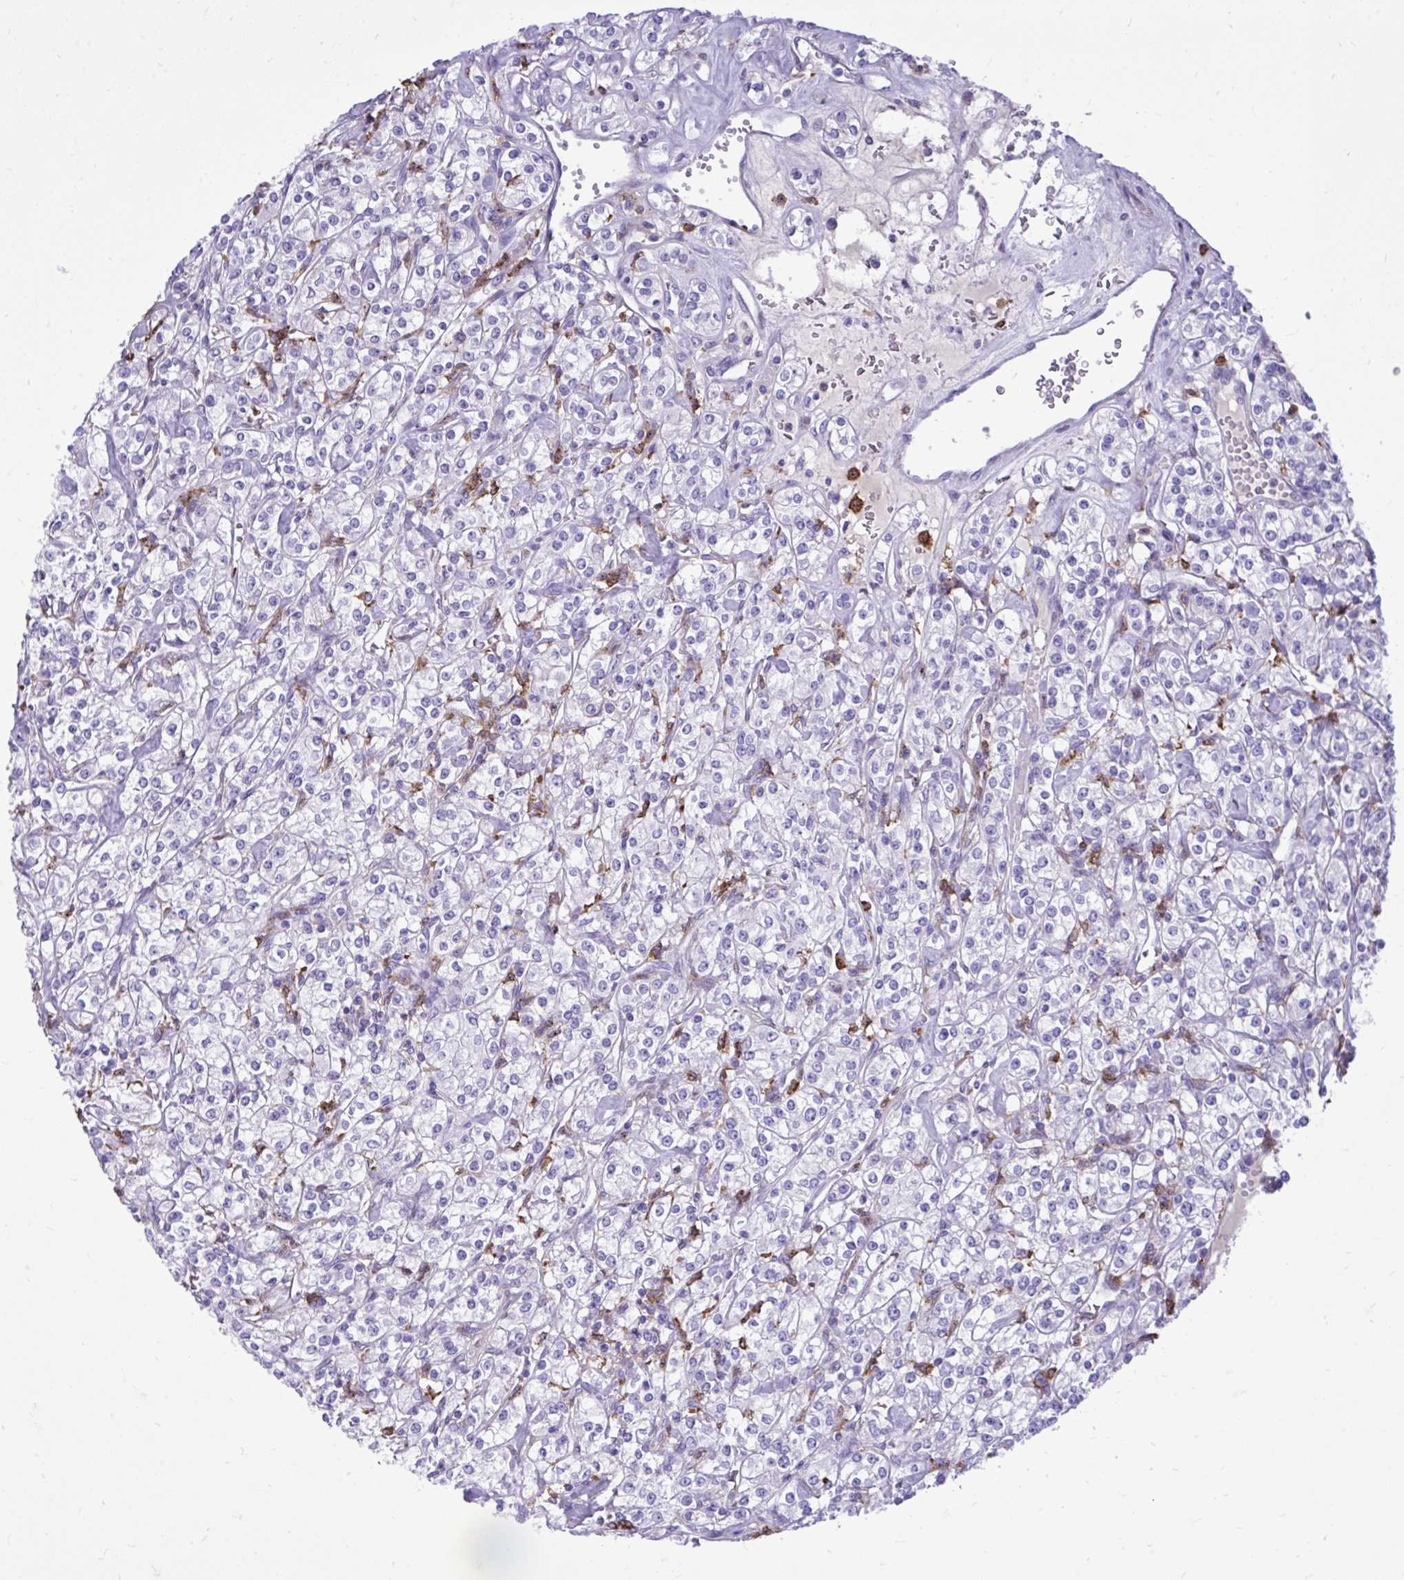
{"staining": {"intensity": "negative", "quantity": "none", "location": "none"}, "tissue": "renal cancer", "cell_type": "Tumor cells", "image_type": "cancer", "snomed": [{"axis": "morphology", "description": "Adenocarcinoma, NOS"}, {"axis": "topography", "description": "Kidney"}], "caption": "There is no significant staining in tumor cells of renal adenocarcinoma.", "gene": "TLR7", "patient": {"sex": "male", "age": 77}}